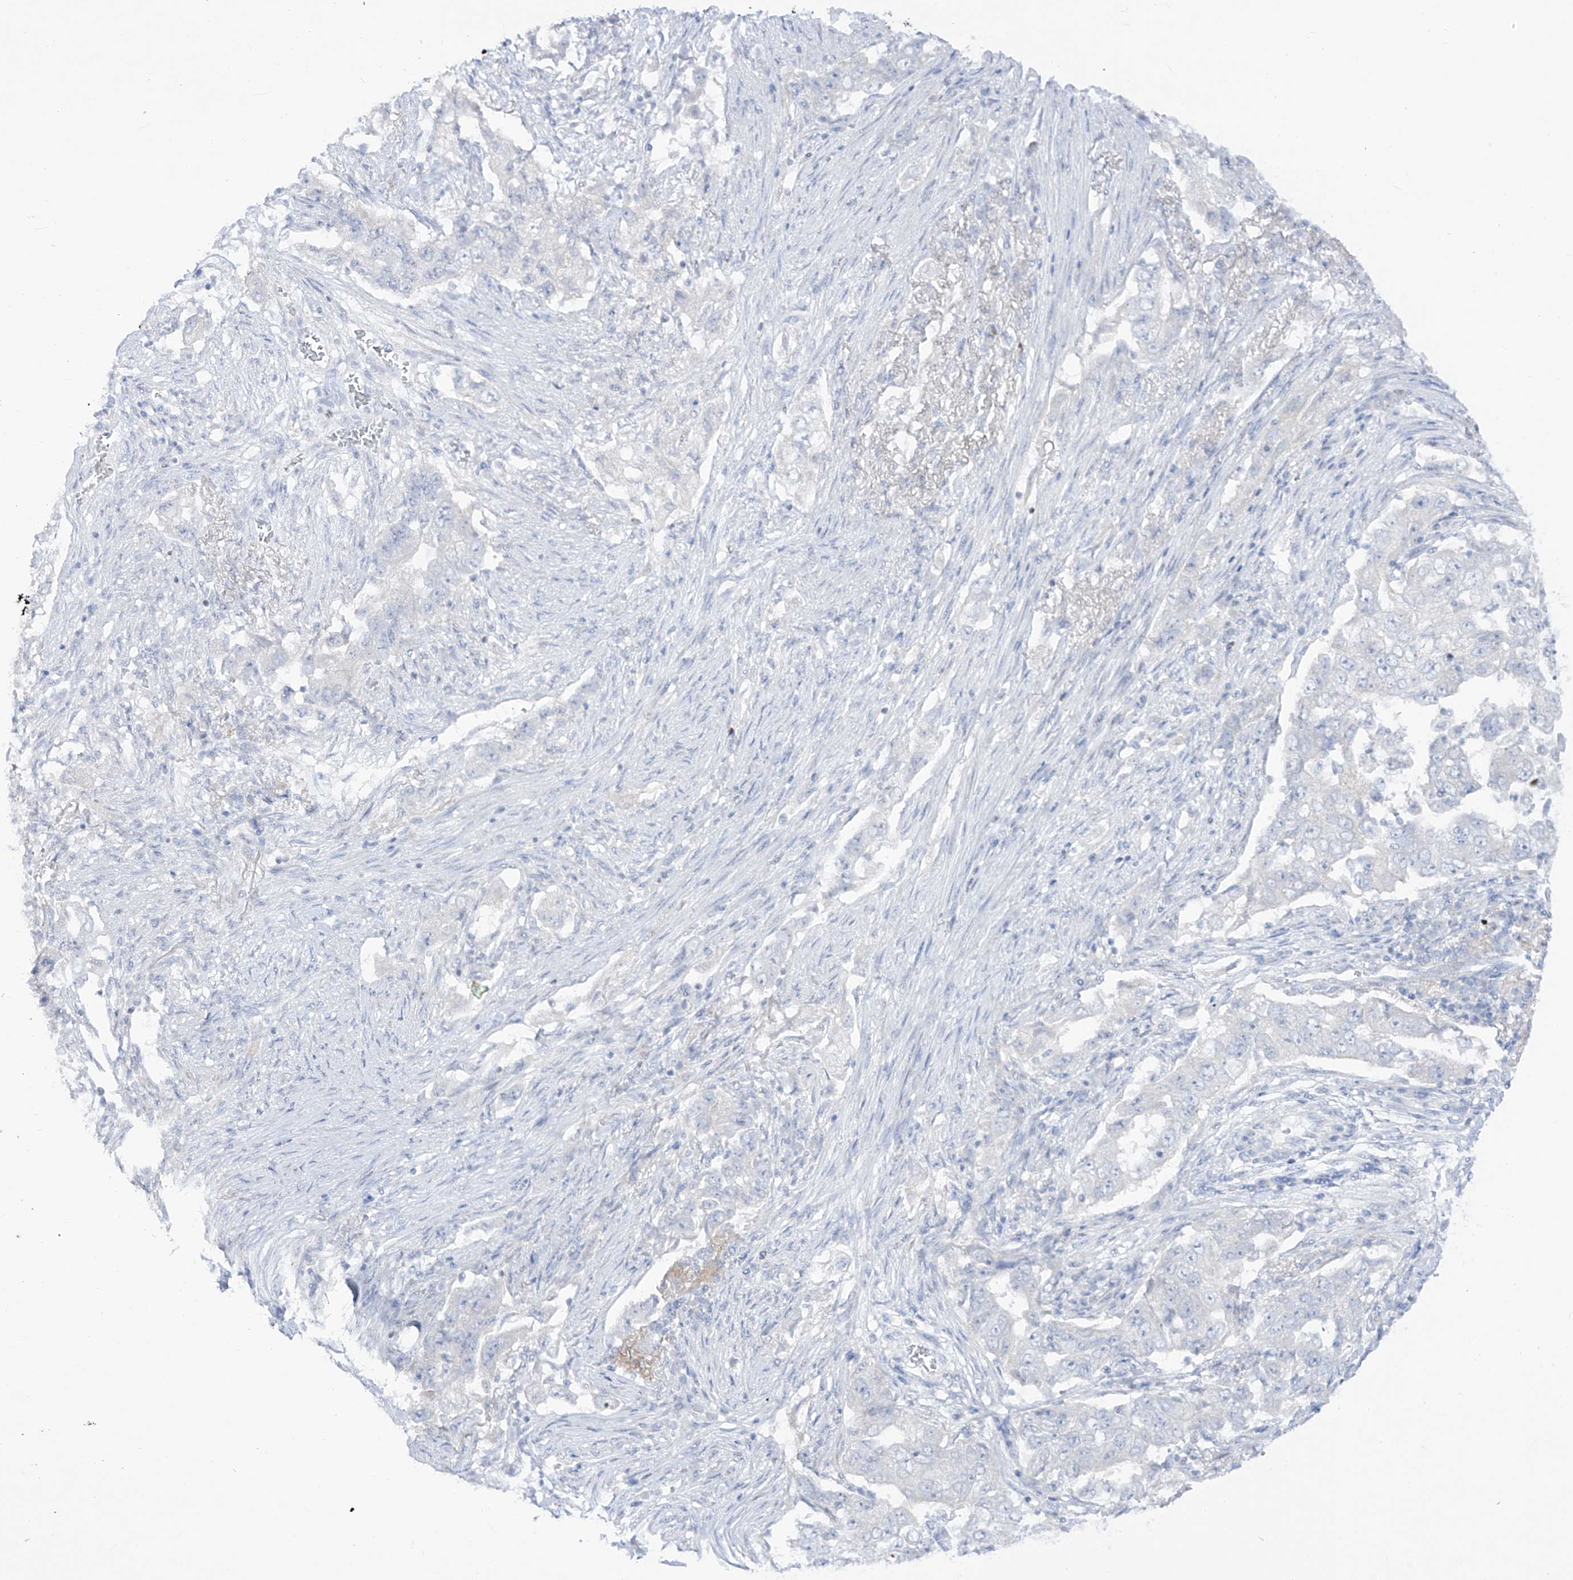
{"staining": {"intensity": "negative", "quantity": "none", "location": "none"}, "tissue": "lung cancer", "cell_type": "Tumor cells", "image_type": "cancer", "snomed": [{"axis": "morphology", "description": "Adenocarcinoma, NOS"}, {"axis": "topography", "description": "Lung"}], "caption": "Human adenocarcinoma (lung) stained for a protein using immunohistochemistry (IHC) exhibits no staining in tumor cells.", "gene": "DMKN", "patient": {"sex": "female", "age": 51}}